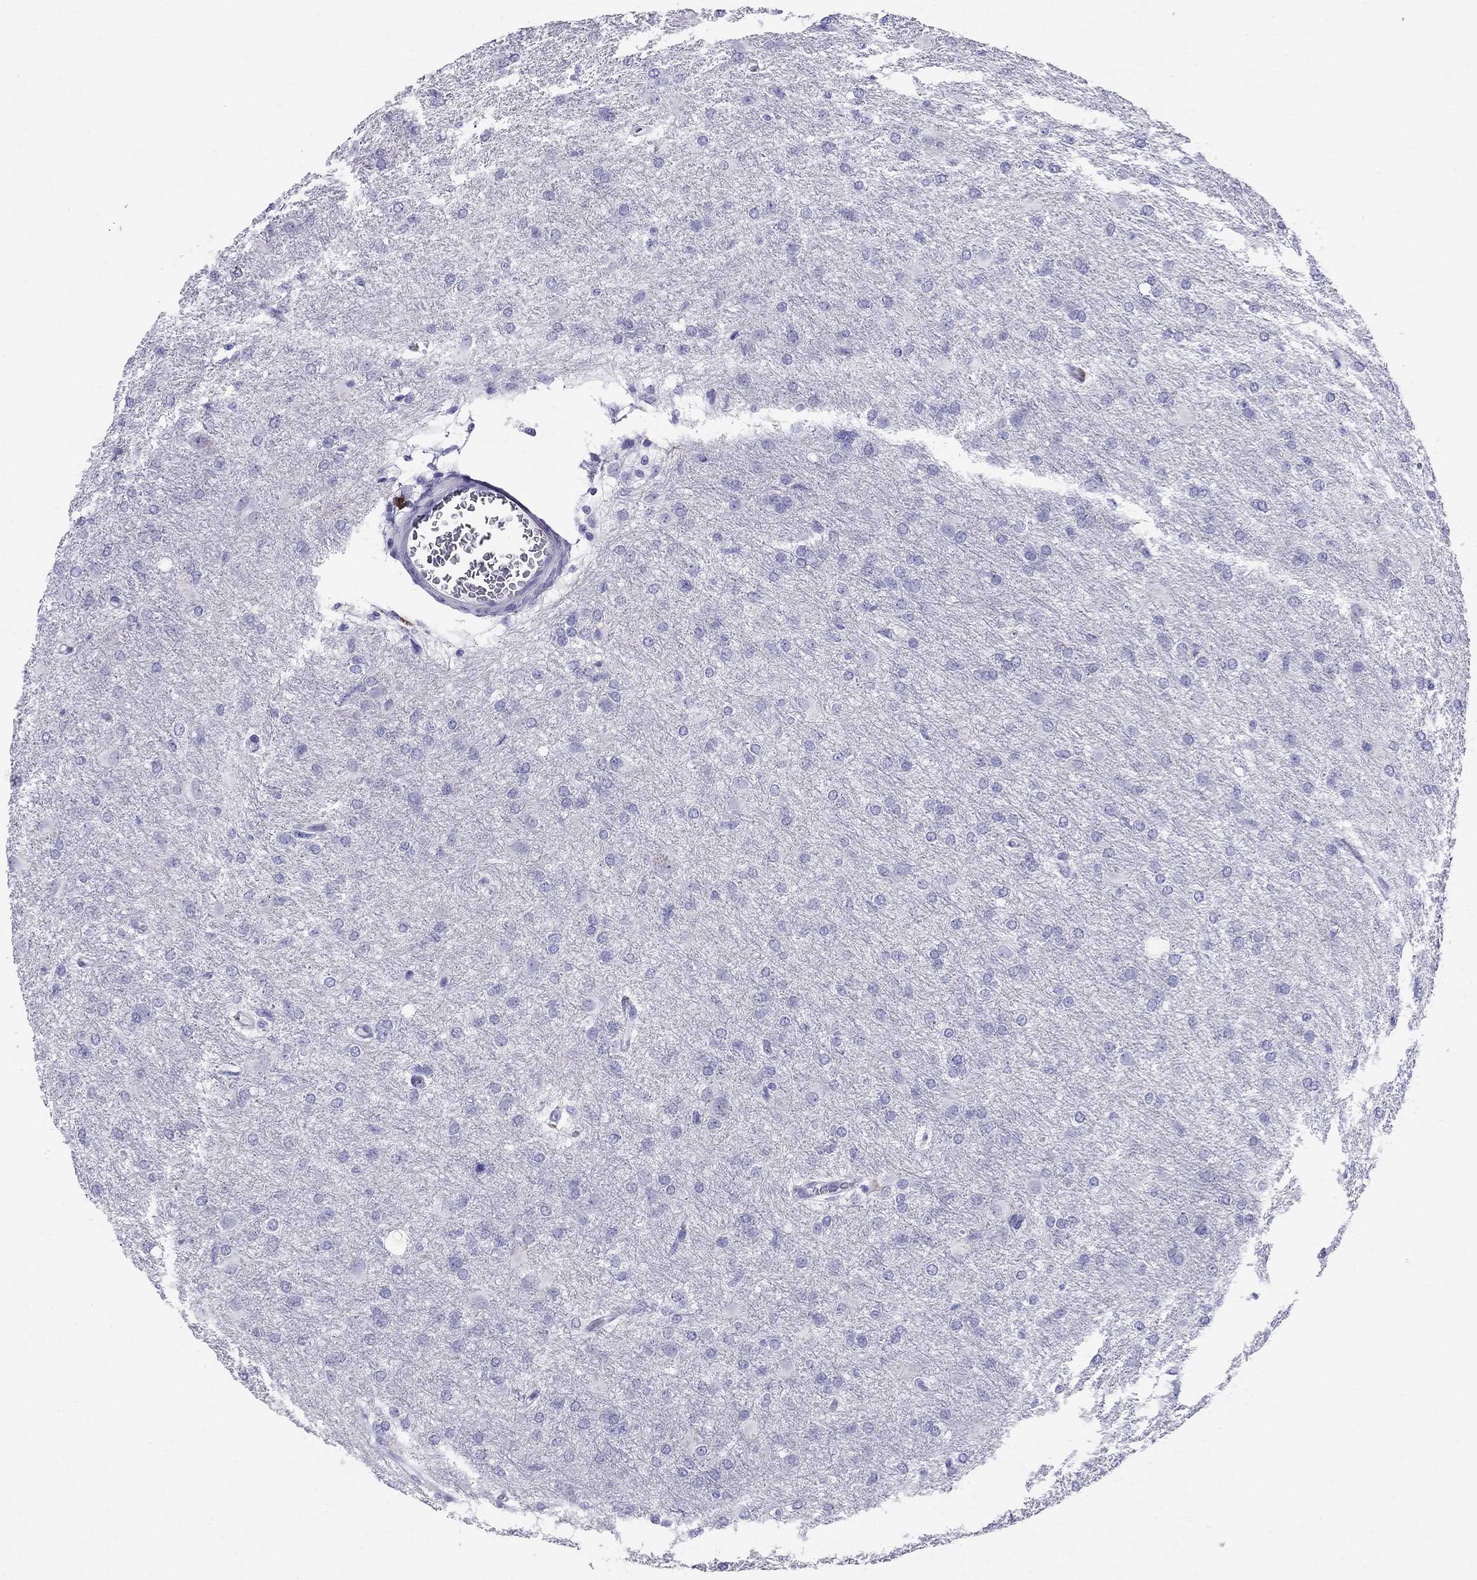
{"staining": {"intensity": "negative", "quantity": "none", "location": "none"}, "tissue": "glioma", "cell_type": "Tumor cells", "image_type": "cancer", "snomed": [{"axis": "morphology", "description": "Glioma, malignant, High grade"}, {"axis": "topography", "description": "Brain"}], "caption": "IHC histopathology image of human glioma stained for a protein (brown), which shows no positivity in tumor cells.", "gene": "DNAAF6", "patient": {"sex": "male", "age": 68}}